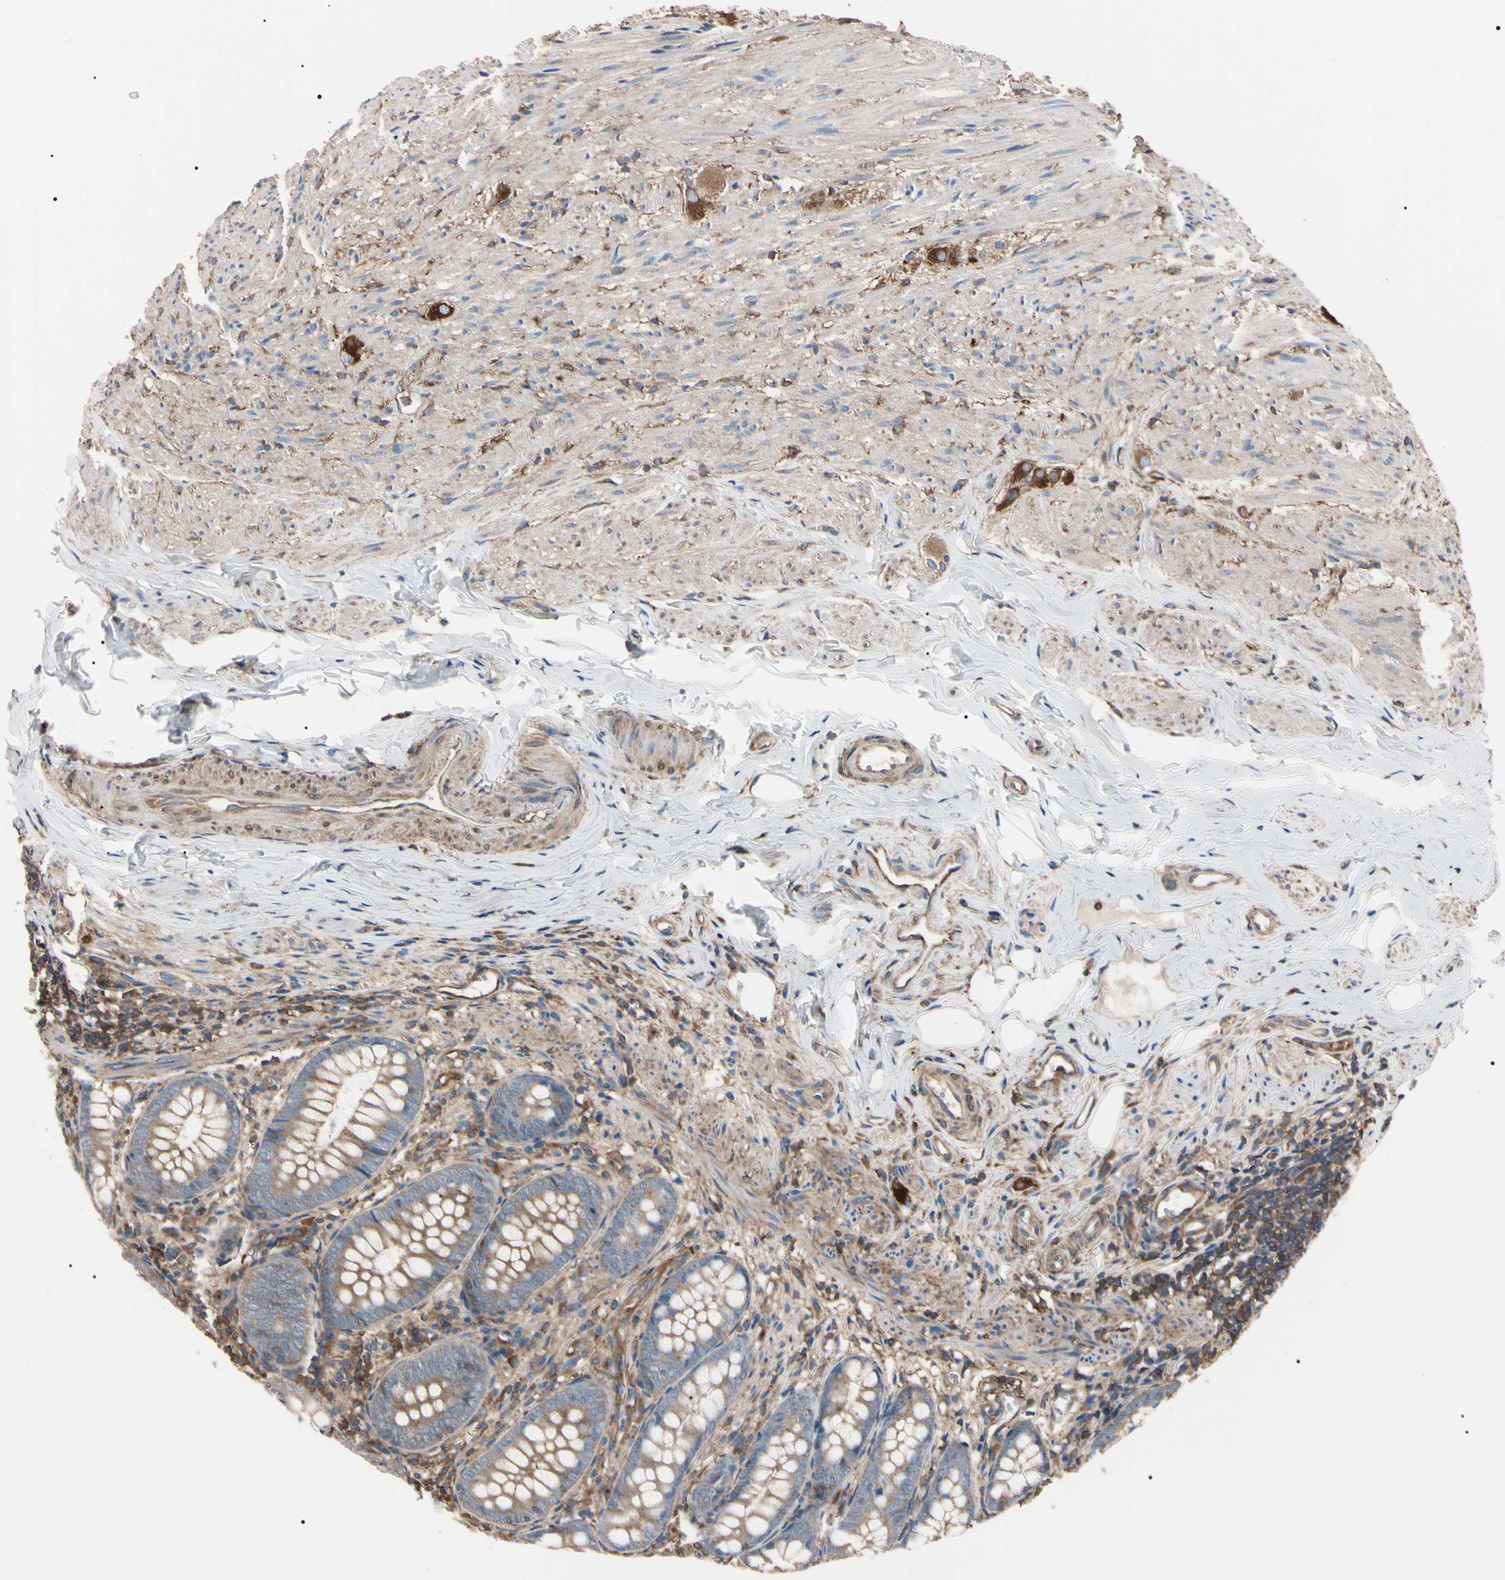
{"staining": {"intensity": "weak", "quantity": ">75%", "location": "cytoplasmic/membranous"}, "tissue": "appendix", "cell_type": "Glandular cells", "image_type": "normal", "snomed": [{"axis": "morphology", "description": "Normal tissue, NOS"}, {"axis": "topography", "description": "Appendix"}], "caption": "Immunohistochemistry staining of benign appendix, which reveals low levels of weak cytoplasmic/membranous staining in approximately >75% of glandular cells indicating weak cytoplasmic/membranous protein positivity. The staining was performed using DAB (3,3'-diaminobenzidine) (brown) for protein detection and nuclei were counterstained in hematoxylin (blue).", "gene": "PRKACA", "patient": {"sex": "female", "age": 77}}